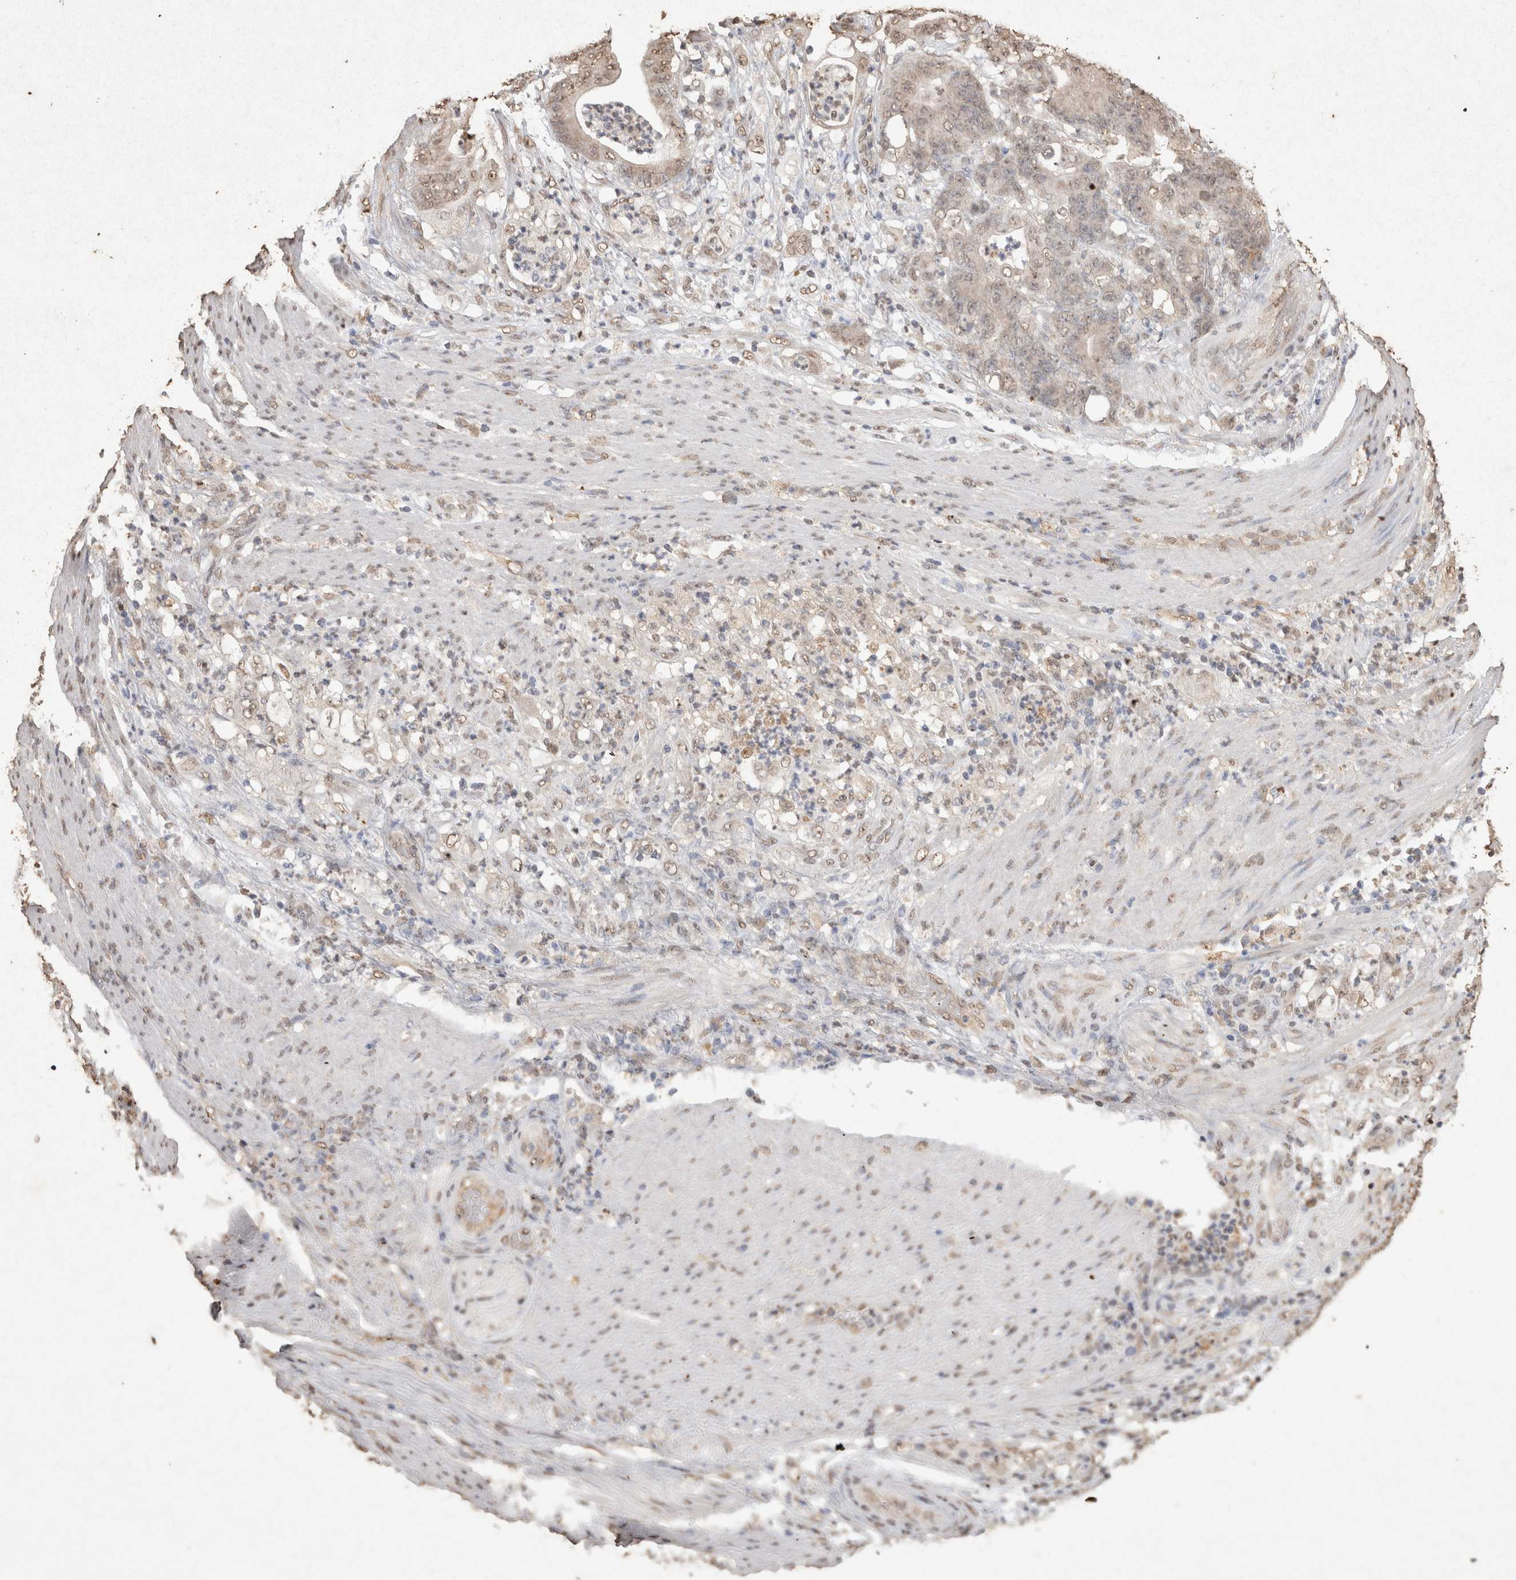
{"staining": {"intensity": "weak", "quantity": "<25%", "location": "nuclear"}, "tissue": "stomach cancer", "cell_type": "Tumor cells", "image_type": "cancer", "snomed": [{"axis": "morphology", "description": "Adenocarcinoma, NOS"}, {"axis": "topography", "description": "Stomach"}], "caption": "Histopathology image shows no protein staining in tumor cells of stomach cancer tissue.", "gene": "MLX", "patient": {"sex": "female", "age": 73}}